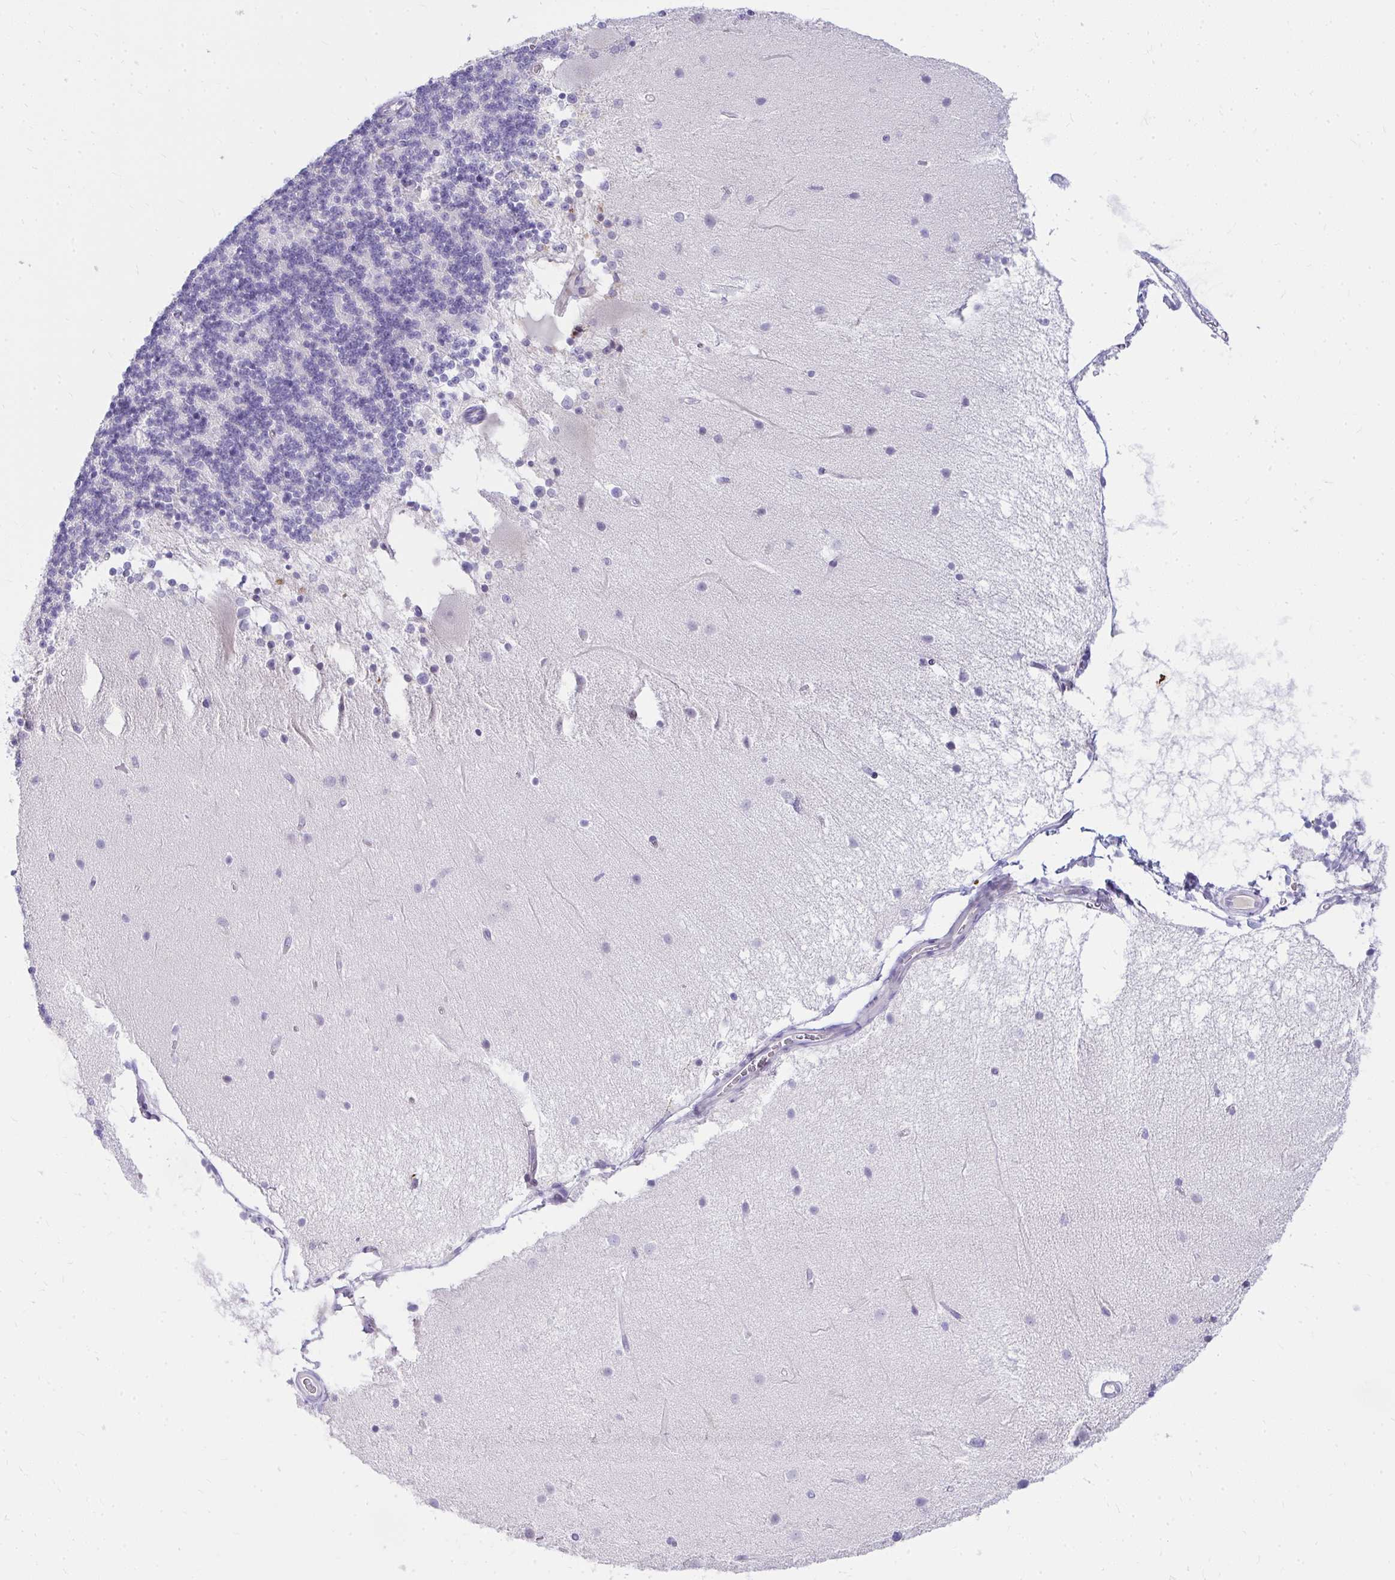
{"staining": {"intensity": "negative", "quantity": "none", "location": "none"}, "tissue": "cerebellum", "cell_type": "Cells in granular layer", "image_type": "normal", "snomed": [{"axis": "morphology", "description": "Normal tissue, NOS"}, {"axis": "topography", "description": "Cerebellum"}], "caption": "The immunohistochemistry (IHC) image has no significant expression in cells in granular layer of cerebellum. Nuclei are stained in blue.", "gene": "LRRC36", "patient": {"sex": "female", "age": 54}}